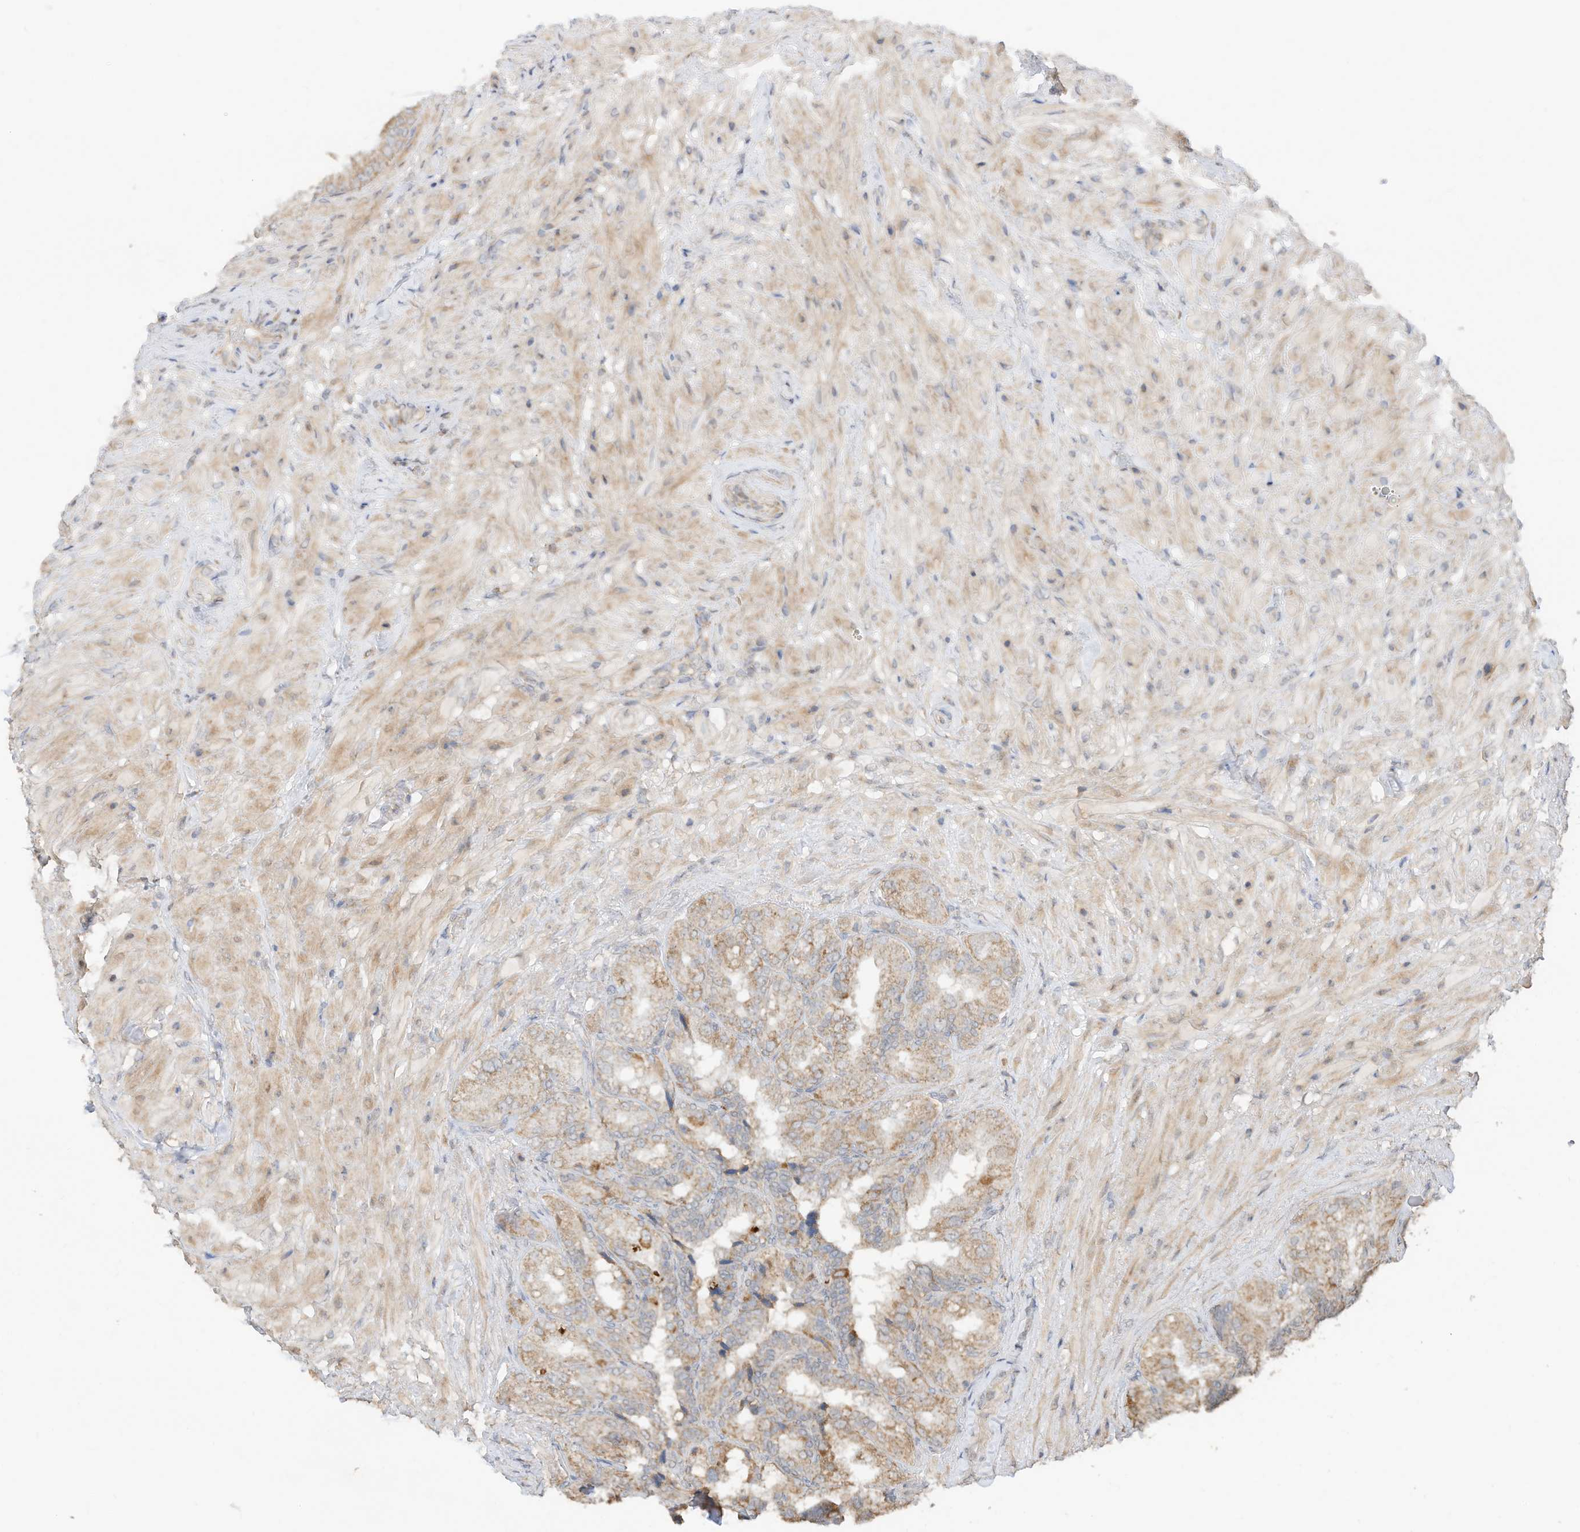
{"staining": {"intensity": "moderate", "quantity": "25%-75%", "location": "cytoplasmic/membranous"}, "tissue": "seminal vesicle", "cell_type": "Glandular cells", "image_type": "normal", "snomed": [{"axis": "morphology", "description": "Normal tissue, NOS"}, {"axis": "topography", "description": "Seminal veicle"}, {"axis": "topography", "description": "Peripheral nerve tissue"}], "caption": "Immunohistochemistry (IHC) micrograph of unremarkable human seminal vesicle stained for a protein (brown), which demonstrates medium levels of moderate cytoplasmic/membranous staining in about 25%-75% of glandular cells.", "gene": "CAGE1", "patient": {"sex": "male", "age": 63}}